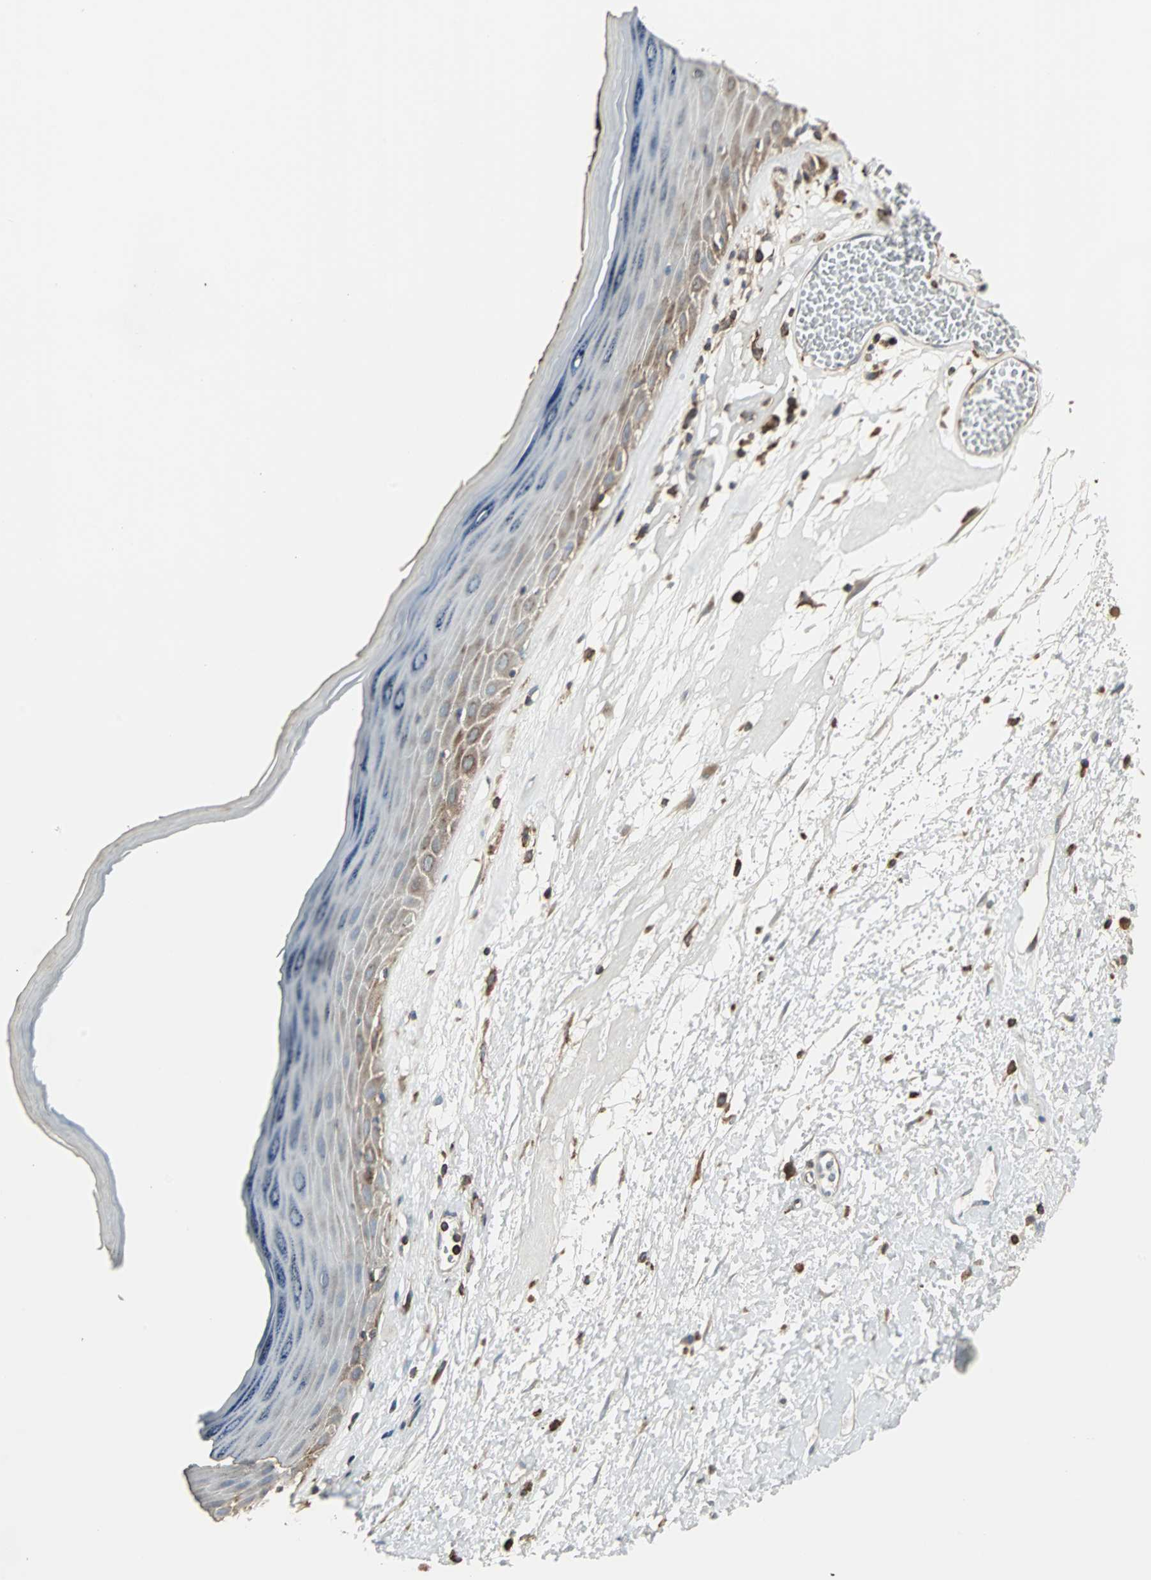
{"staining": {"intensity": "moderate", "quantity": "<25%", "location": "cytoplasmic/membranous"}, "tissue": "skin", "cell_type": "Epidermal cells", "image_type": "normal", "snomed": [{"axis": "morphology", "description": "Normal tissue, NOS"}, {"axis": "morphology", "description": "Inflammation, NOS"}, {"axis": "topography", "description": "Vulva"}], "caption": "The immunohistochemical stain labels moderate cytoplasmic/membranous expression in epidermal cells of benign skin. The protein is shown in brown color, while the nuclei are stained blue.", "gene": "LRRFIP1", "patient": {"sex": "female", "age": 84}}